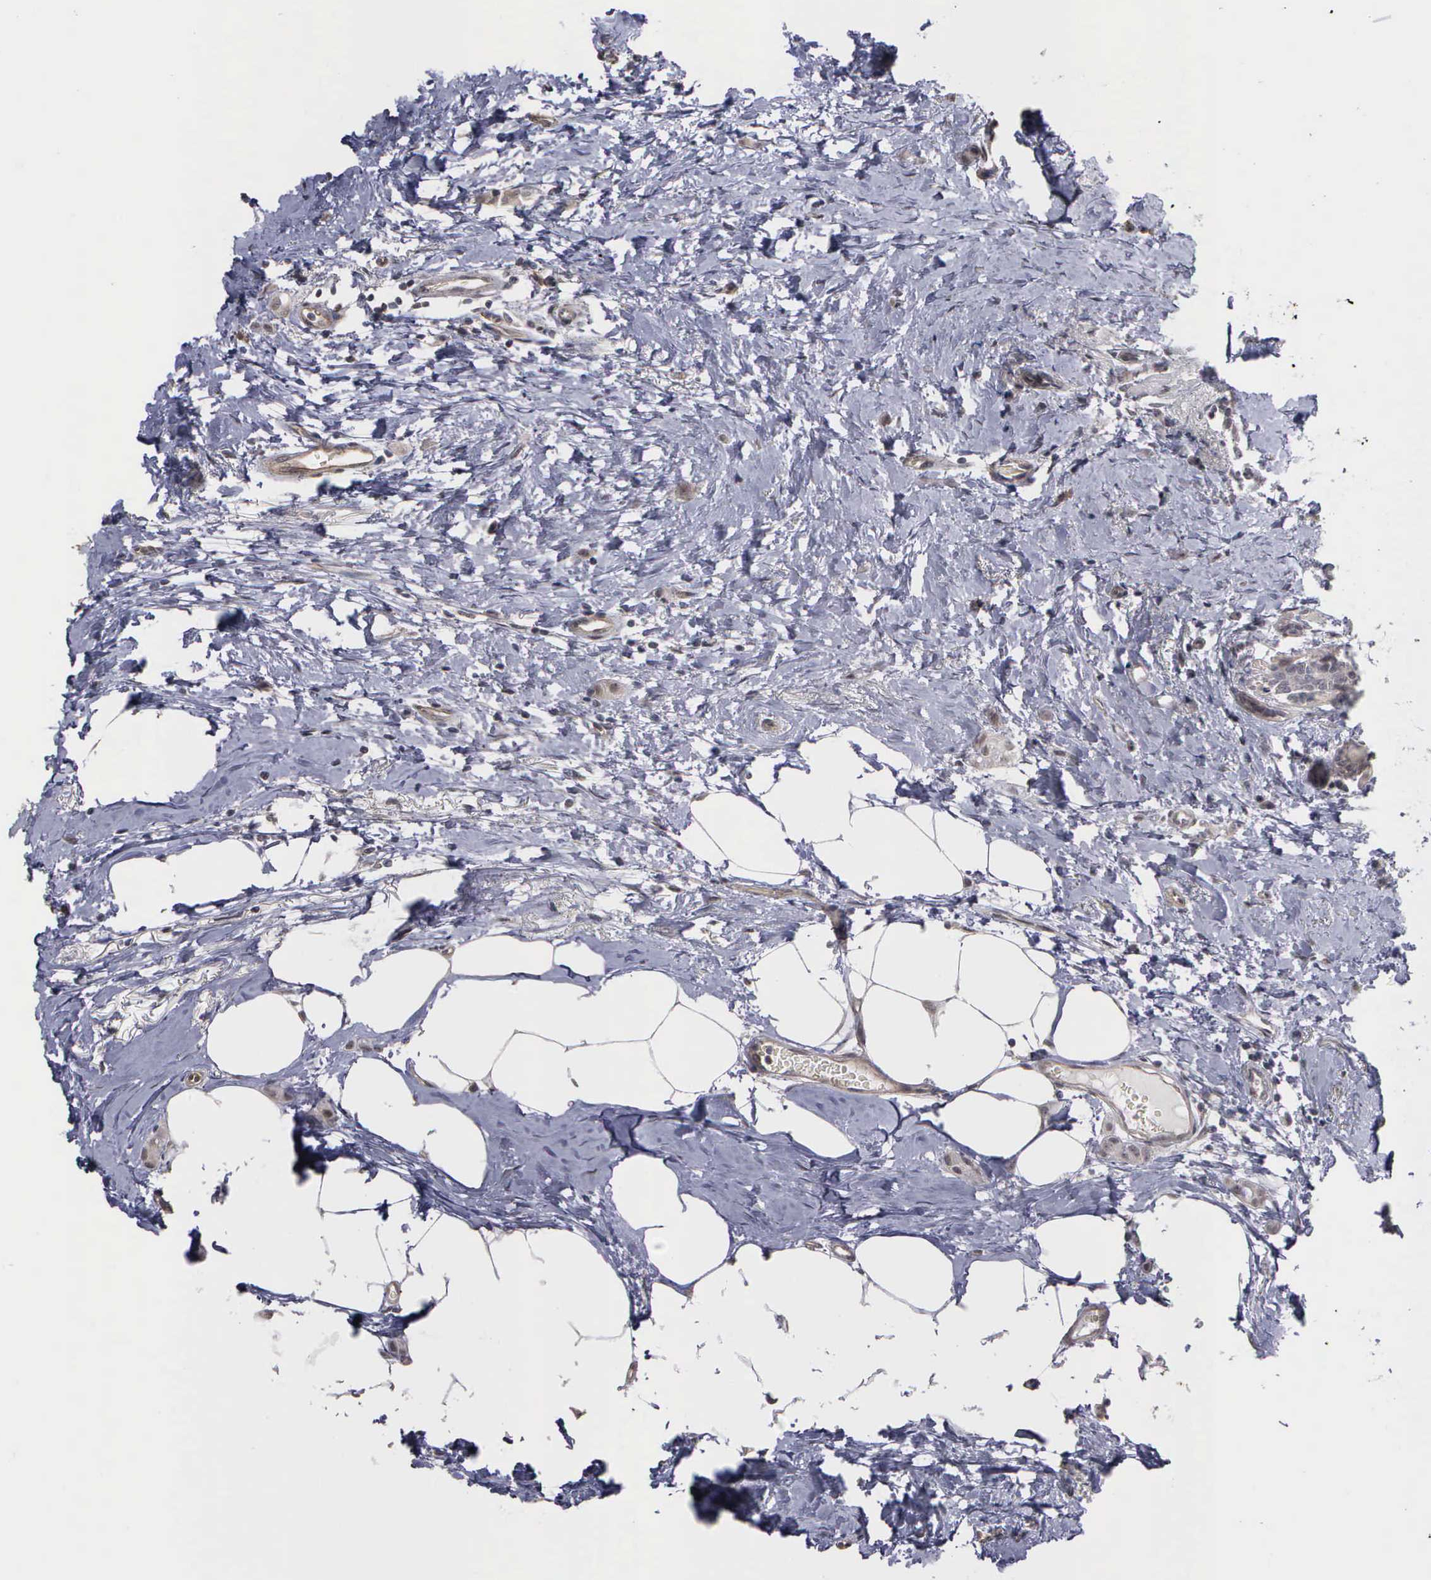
{"staining": {"intensity": "weak", "quantity": "25%-75%", "location": "cytoplasmic/membranous"}, "tissue": "breast cancer", "cell_type": "Tumor cells", "image_type": "cancer", "snomed": [{"axis": "morphology", "description": "Lobular carcinoma"}, {"axis": "topography", "description": "Breast"}], "caption": "Immunohistochemical staining of breast lobular carcinoma reveals low levels of weak cytoplasmic/membranous protein staining in approximately 25%-75% of tumor cells.", "gene": "MMP9", "patient": {"sex": "female", "age": 55}}